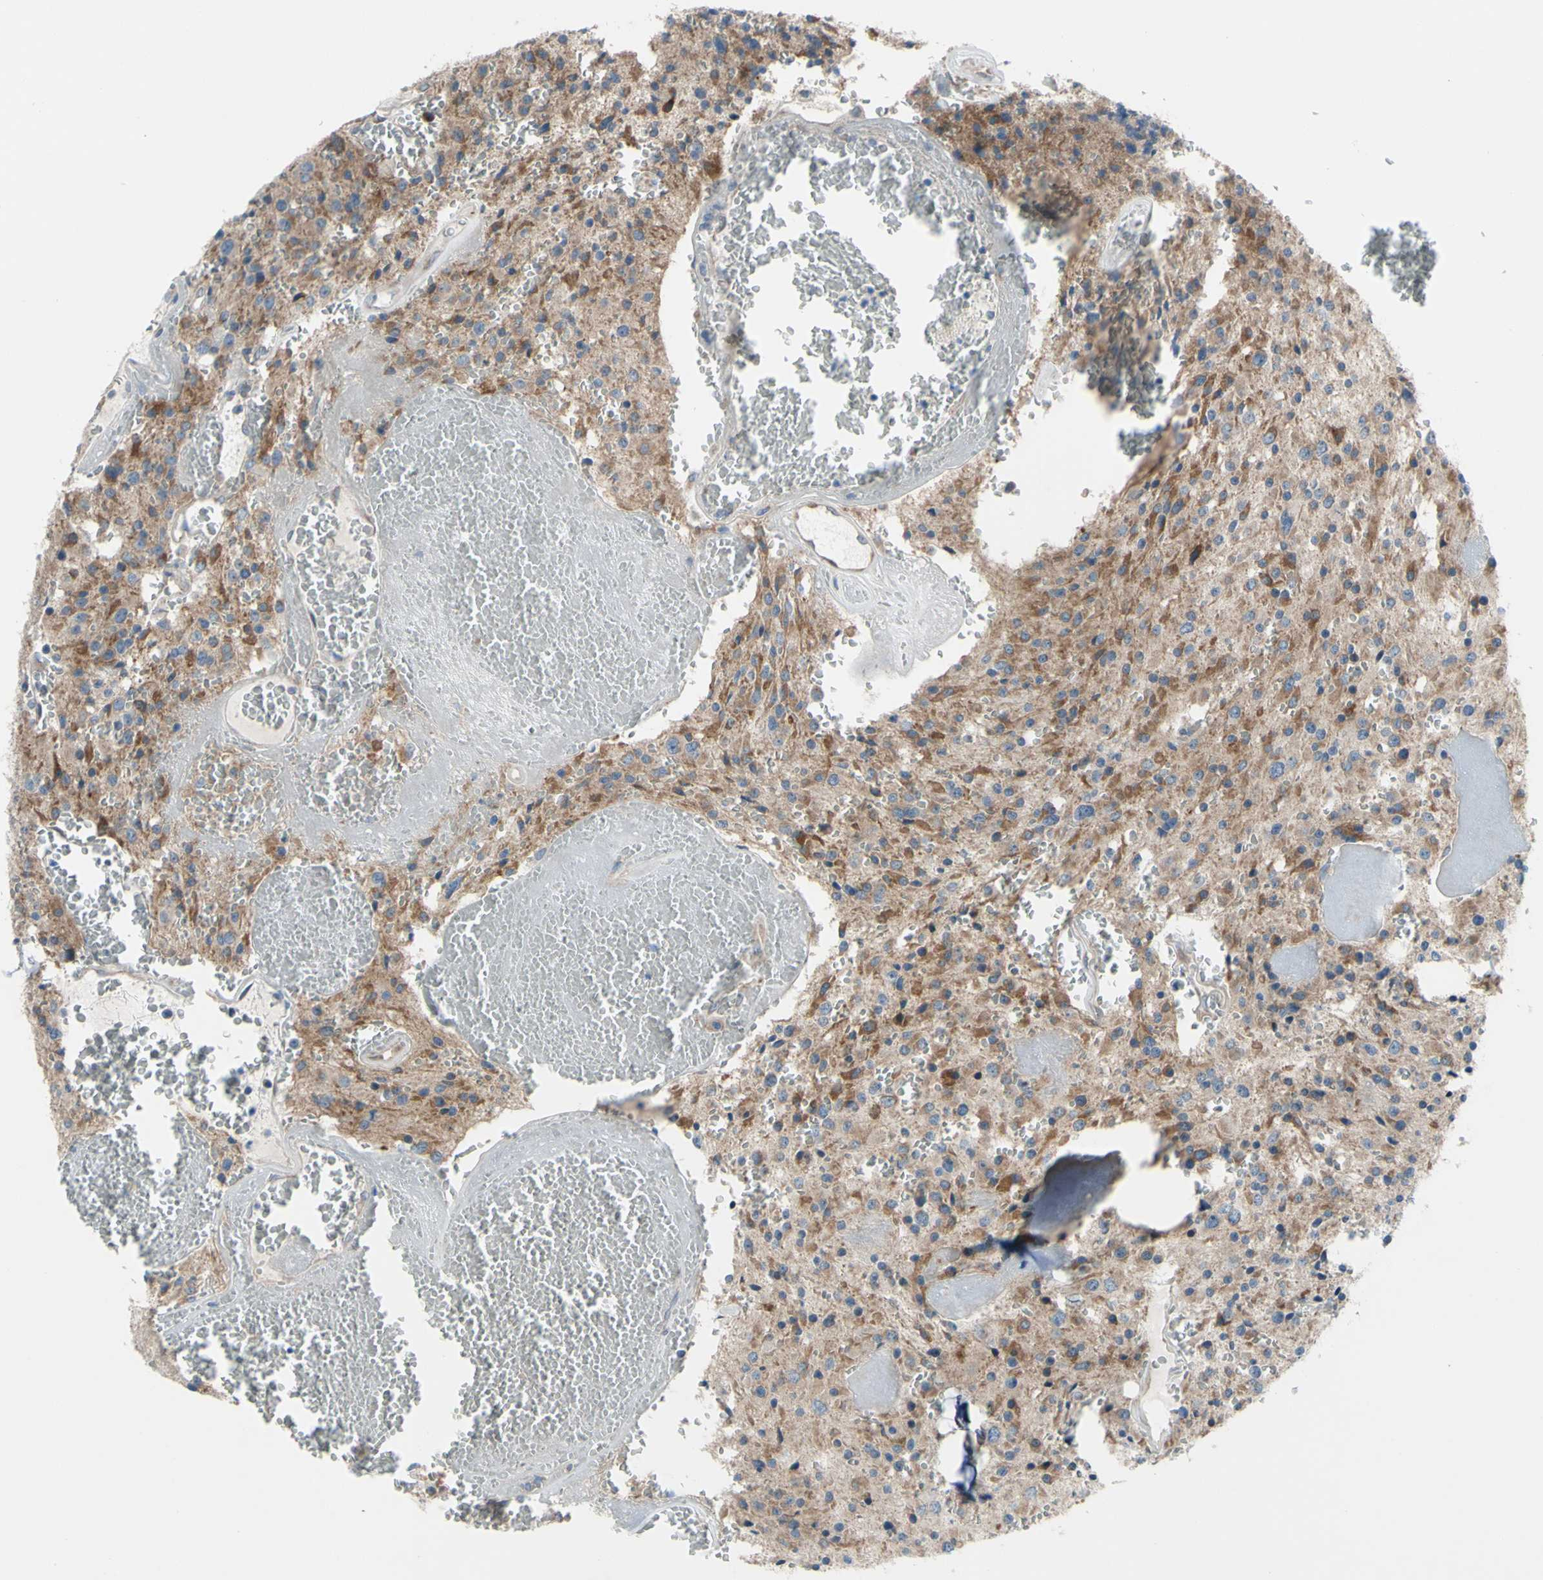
{"staining": {"intensity": "moderate", "quantity": "25%-75%", "location": "cytoplasmic/membranous"}, "tissue": "glioma", "cell_type": "Tumor cells", "image_type": "cancer", "snomed": [{"axis": "morphology", "description": "Glioma, malignant, Low grade"}, {"axis": "topography", "description": "Brain"}], "caption": "A histopathology image showing moderate cytoplasmic/membranous positivity in about 25%-75% of tumor cells in malignant glioma (low-grade), as visualized by brown immunohistochemical staining.", "gene": "GRAMD2B", "patient": {"sex": "male", "age": 58}}